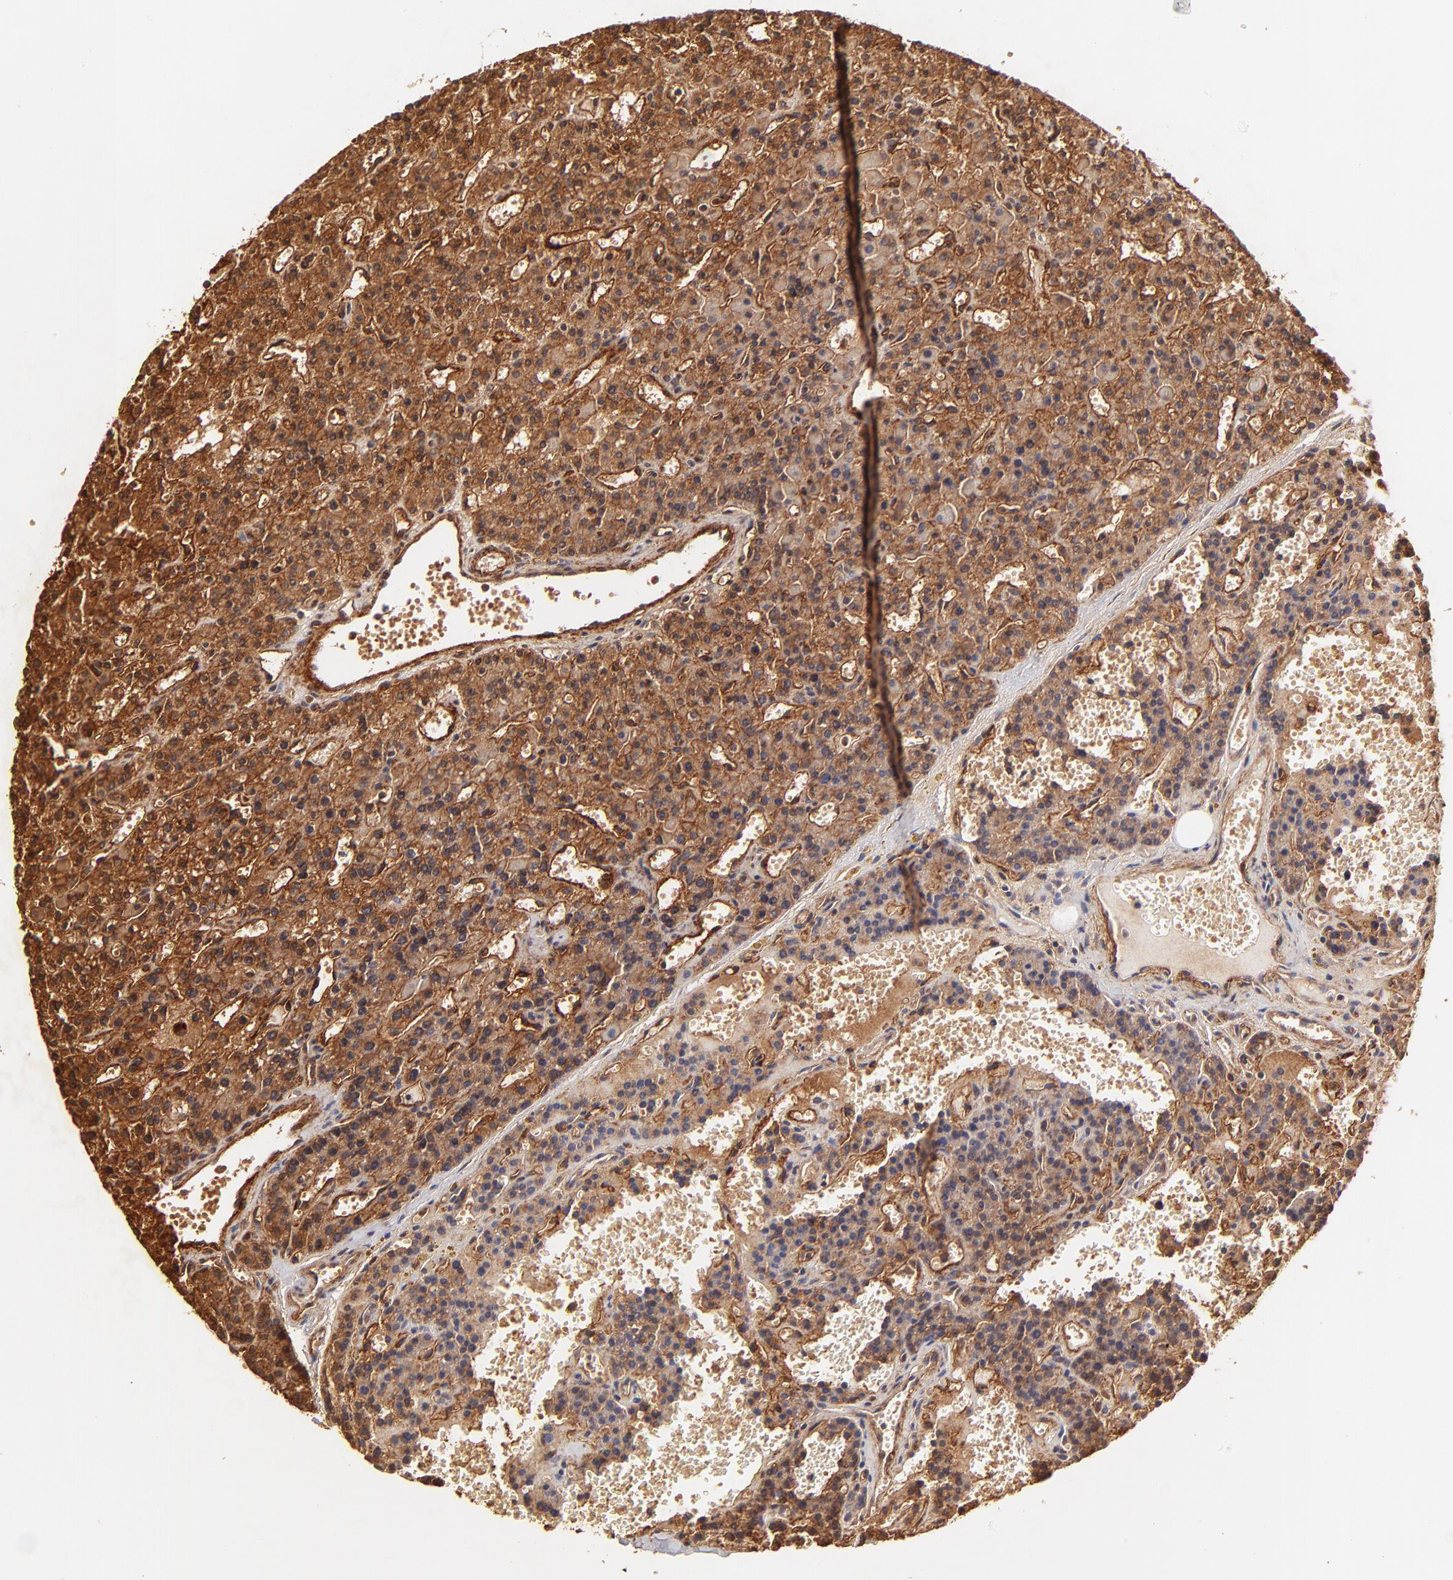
{"staining": {"intensity": "strong", "quantity": ">75%", "location": "cytoplasmic/membranous,nuclear"}, "tissue": "parathyroid gland", "cell_type": "Glandular cells", "image_type": "normal", "snomed": [{"axis": "morphology", "description": "Normal tissue, NOS"}, {"axis": "topography", "description": "Parathyroid gland"}], "caption": "A high-resolution micrograph shows IHC staining of benign parathyroid gland, which reveals strong cytoplasmic/membranous,nuclear staining in about >75% of glandular cells.", "gene": "ITGB1", "patient": {"sex": "male", "age": 25}}